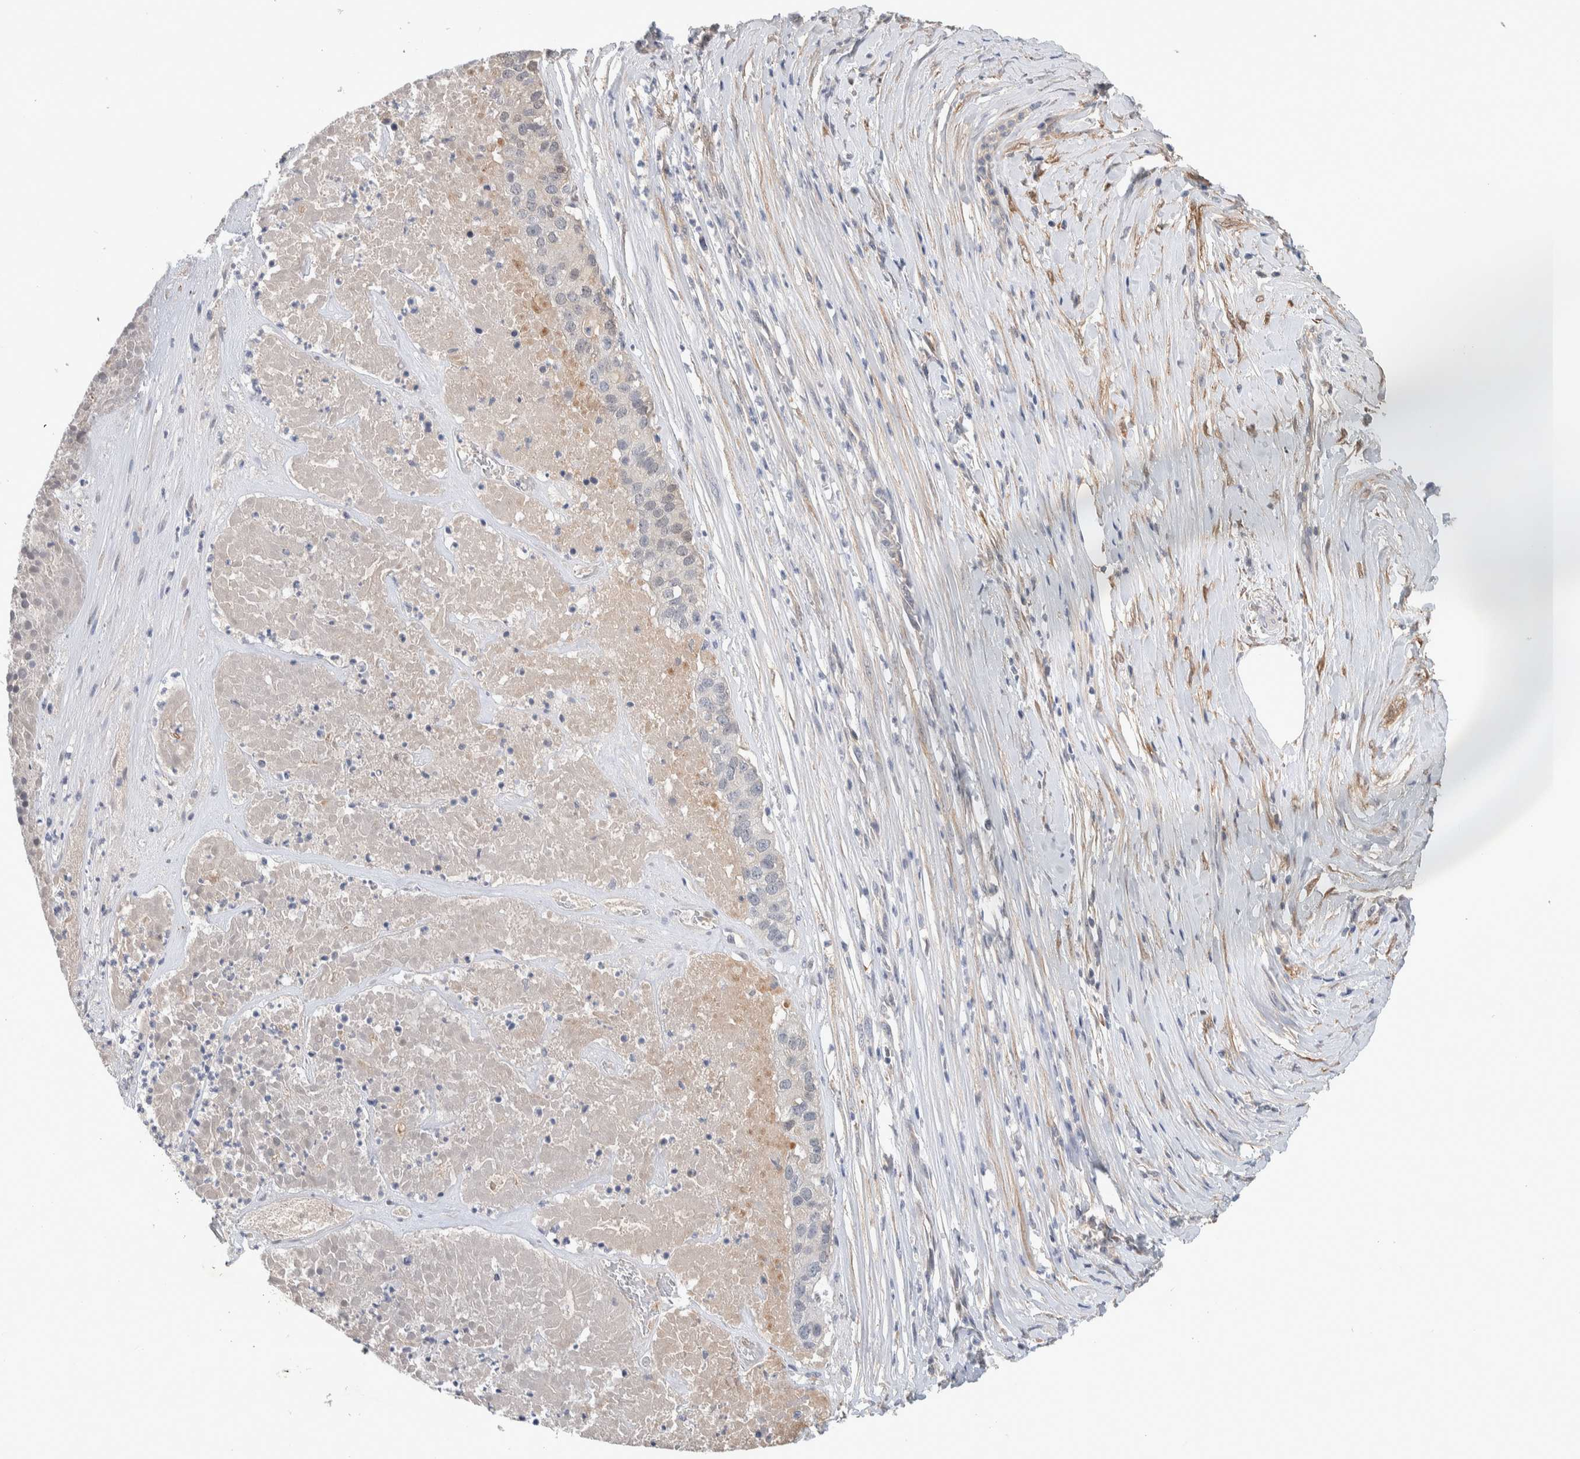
{"staining": {"intensity": "negative", "quantity": "none", "location": "none"}, "tissue": "pancreatic cancer", "cell_type": "Tumor cells", "image_type": "cancer", "snomed": [{"axis": "morphology", "description": "Adenocarcinoma, NOS"}, {"axis": "topography", "description": "Pancreas"}], "caption": "IHC image of neoplastic tissue: pancreatic adenocarcinoma stained with DAB reveals no significant protein staining in tumor cells.", "gene": "DEPTOR", "patient": {"sex": "male", "age": 50}}